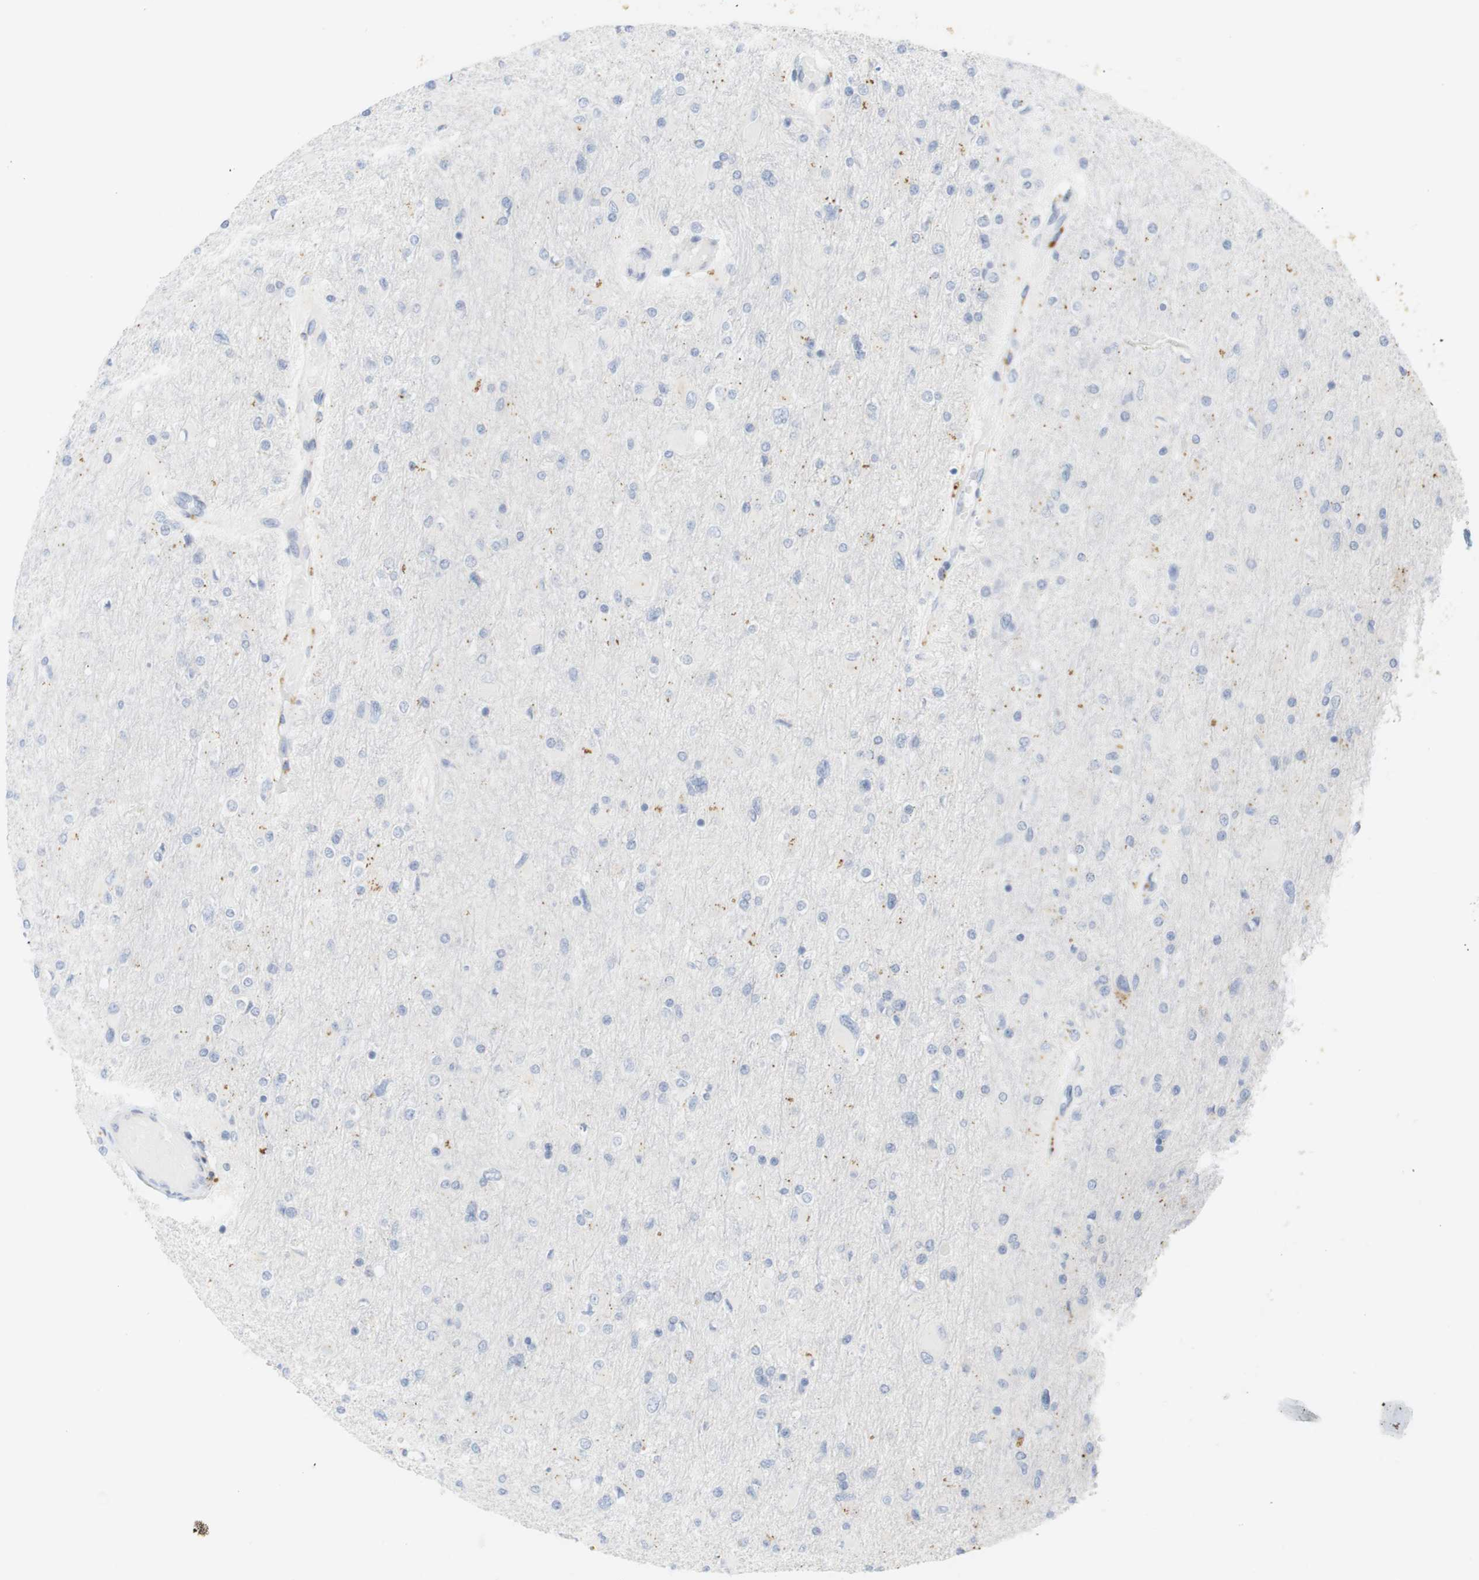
{"staining": {"intensity": "negative", "quantity": "none", "location": "none"}, "tissue": "glioma", "cell_type": "Tumor cells", "image_type": "cancer", "snomed": [{"axis": "morphology", "description": "Glioma, malignant, High grade"}, {"axis": "topography", "description": "Cerebral cortex"}], "caption": "The immunohistochemistry histopathology image has no significant positivity in tumor cells of malignant glioma (high-grade) tissue. Brightfield microscopy of immunohistochemistry stained with DAB (3,3'-diaminobenzidine) (brown) and hematoxylin (blue), captured at high magnification.", "gene": "YIPF1", "patient": {"sex": "female", "age": 36}}